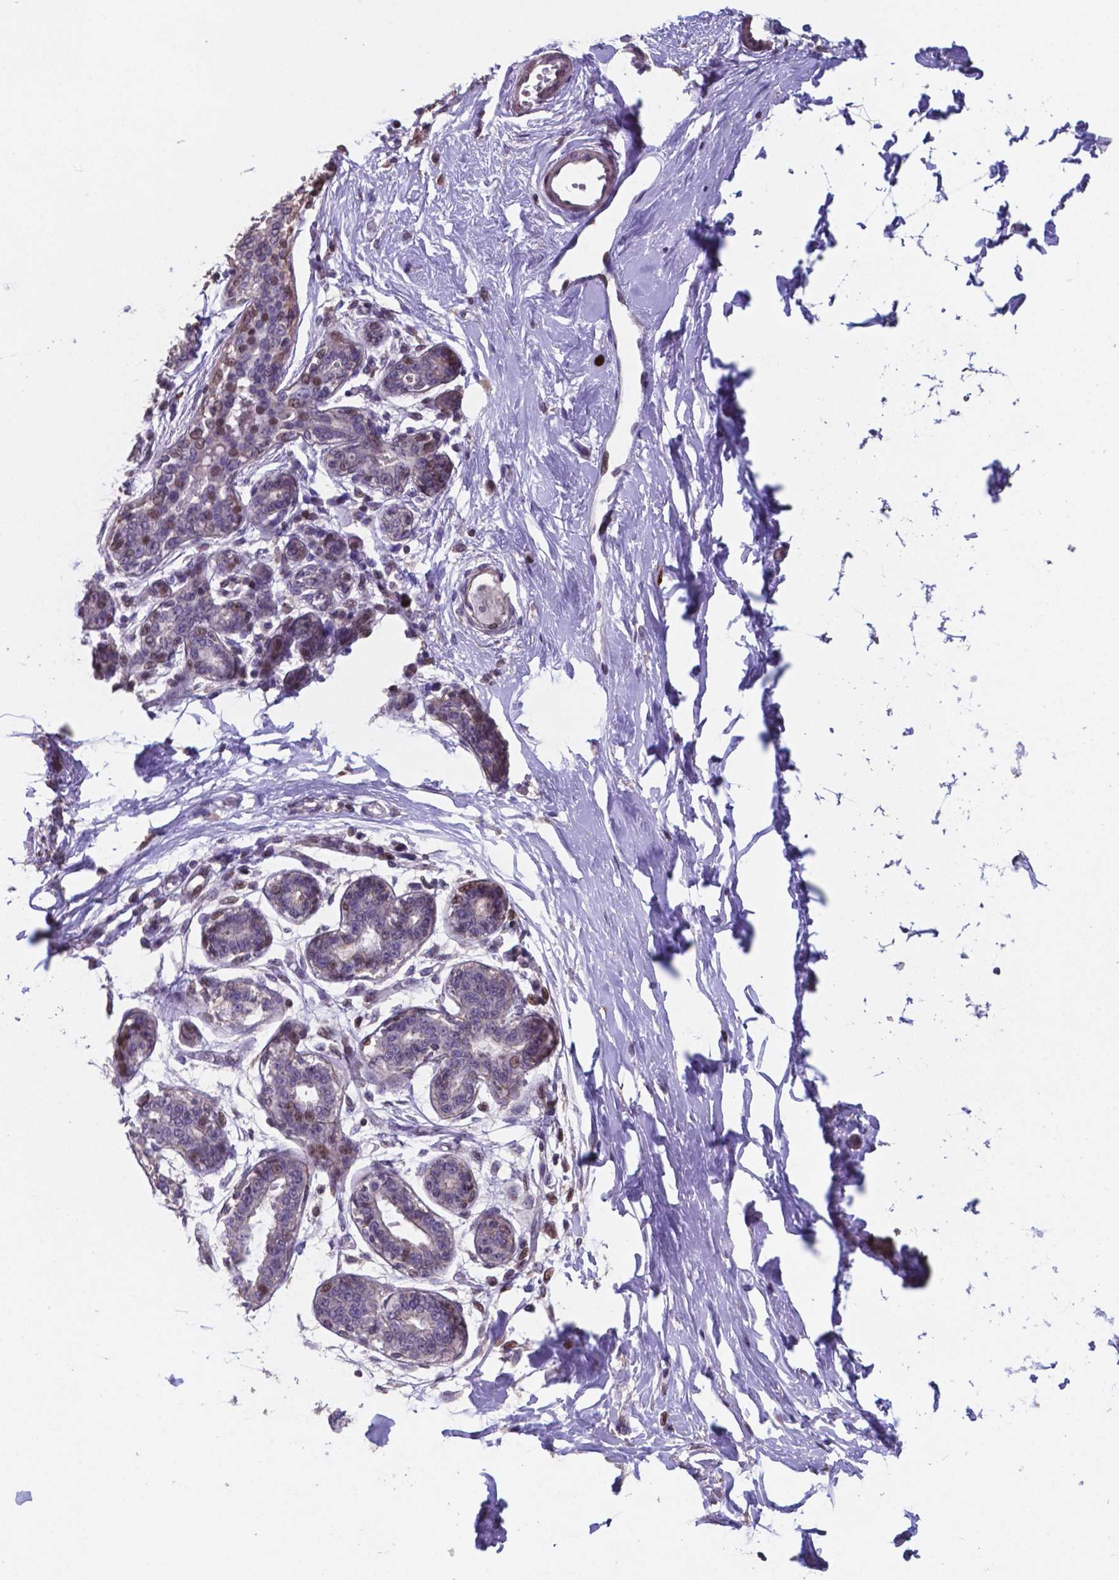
{"staining": {"intensity": "moderate", "quantity": "<25%", "location": "nuclear"}, "tissue": "breast", "cell_type": "Adipocytes", "image_type": "normal", "snomed": [{"axis": "morphology", "description": "Normal tissue, NOS"}, {"axis": "topography", "description": "Skin"}, {"axis": "topography", "description": "Breast"}], "caption": "A low amount of moderate nuclear positivity is identified in approximately <25% of adipocytes in benign breast.", "gene": "MLC1", "patient": {"sex": "female", "age": 43}}